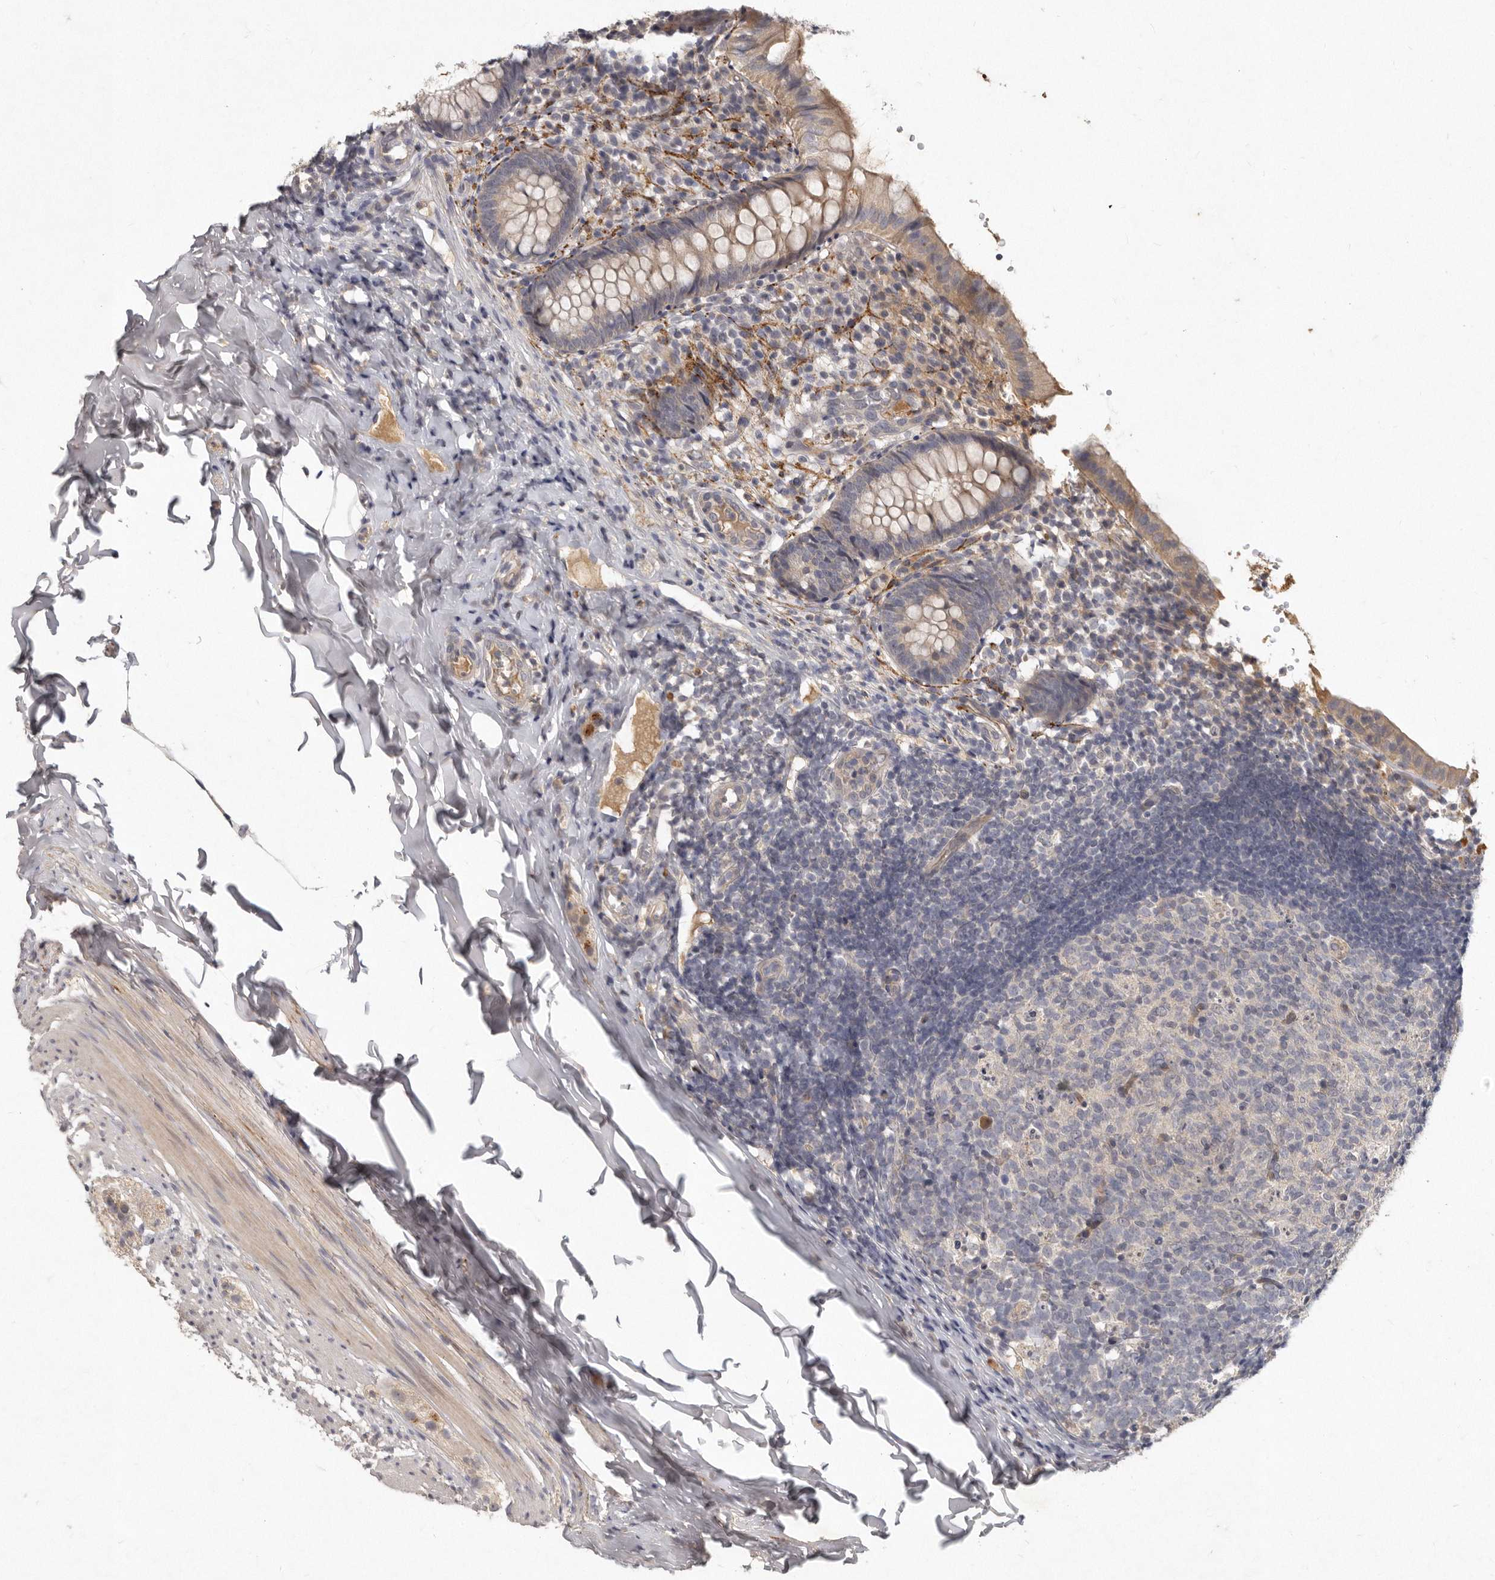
{"staining": {"intensity": "weak", "quantity": "<25%", "location": "cytoplasmic/membranous"}, "tissue": "appendix", "cell_type": "Glandular cells", "image_type": "normal", "snomed": [{"axis": "morphology", "description": "Normal tissue, NOS"}, {"axis": "topography", "description": "Appendix"}], "caption": "Immunohistochemical staining of unremarkable appendix exhibits no significant staining in glandular cells. (DAB immunohistochemistry (IHC) visualized using brightfield microscopy, high magnification).", "gene": "SLC22A1", "patient": {"sex": "male", "age": 8}}